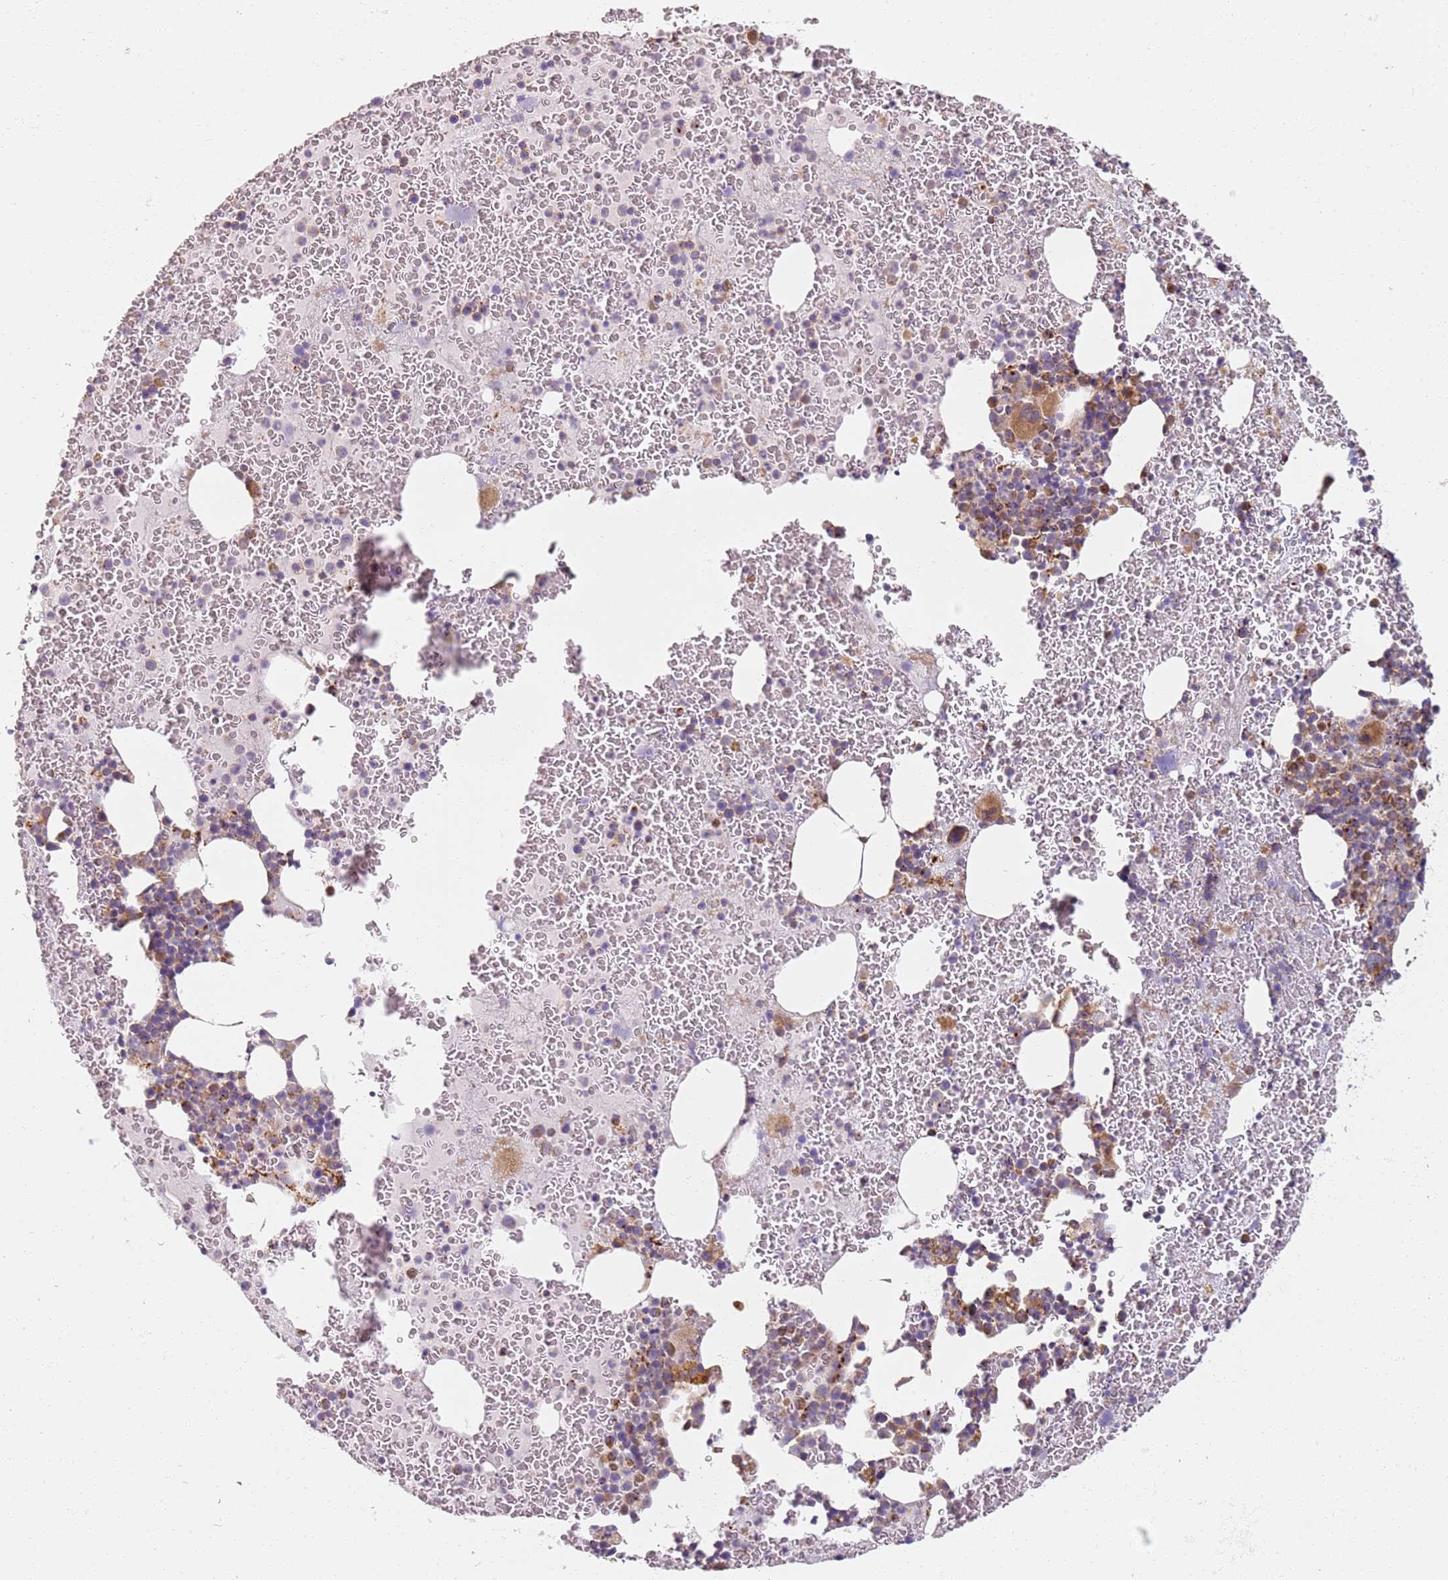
{"staining": {"intensity": "moderate", "quantity": "<25%", "location": "cytoplasmic/membranous"}, "tissue": "bone marrow", "cell_type": "Hematopoietic cells", "image_type": "normal", "snomed": [{"axis": "morphology", "description": "Normal tissue, NOS"}, {"axis": "topography", "description": "Bone marrow"}], "caption": "A photomicrograph of human bone marrow stained for a protein shows moderate cytoplasmic/membranous brown staining in hematopoietic cells. (DAB IHC with brightfield microscopy, high magnification).", "gene": "PROKR2", "patient": {"sex": "male", "age": 26}}